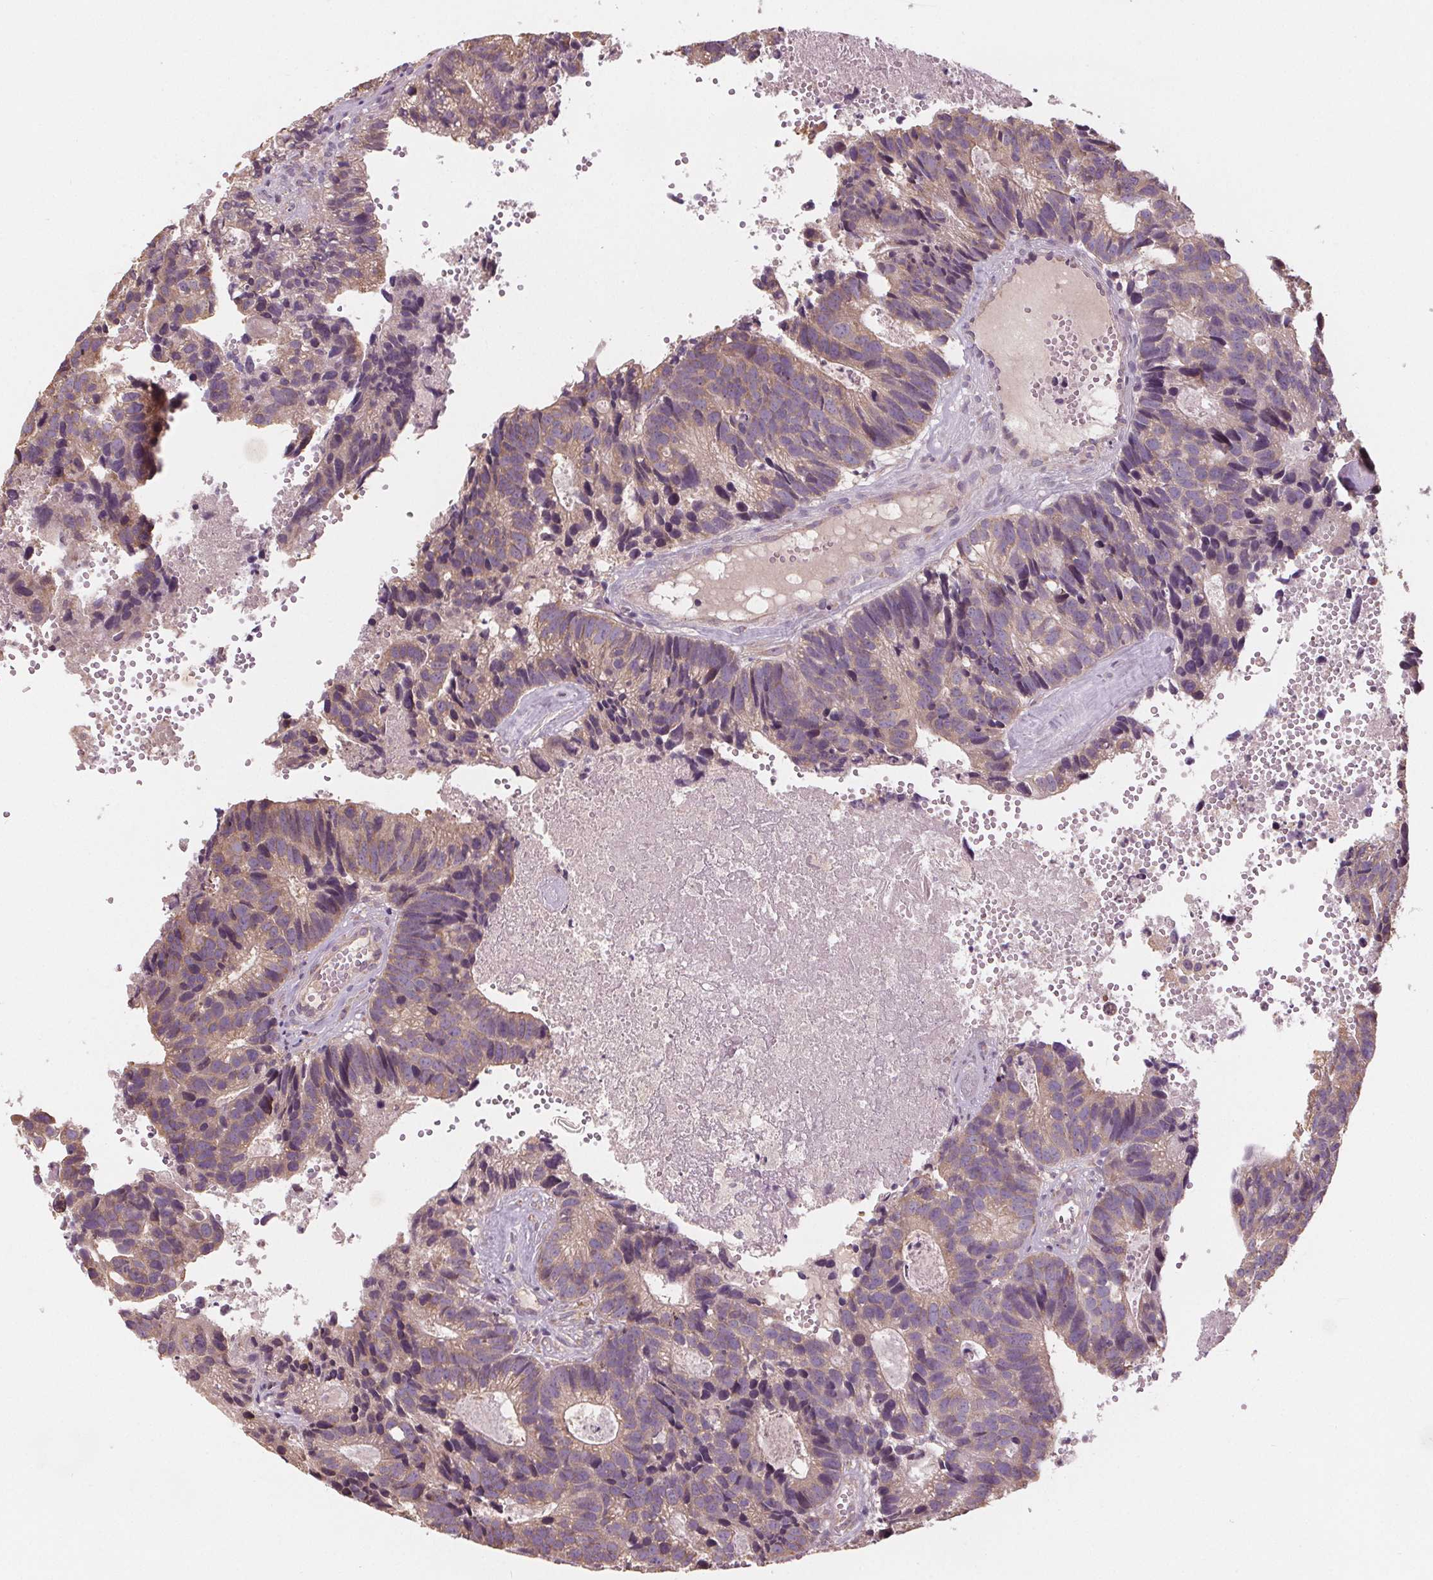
{"staining": {"intensity": "weak", "quantity": "<25%", "location": "cytoplasmic/membranous"}, "tissue": "head and neck cancer", "cell_type": "Tumor cells", "image_type": "cancer", "snomed": [{"axis": "morphology", "description": "Adenocarcinoma, NOS"}, {"axis": "topography", "description": "Head-Neck"}], "caption": "A micrograph of human head and neck cancer is negative for staining in tumor cells.", "gene": "TMEM80", "patient": {"sex": "male", "age": 62}}